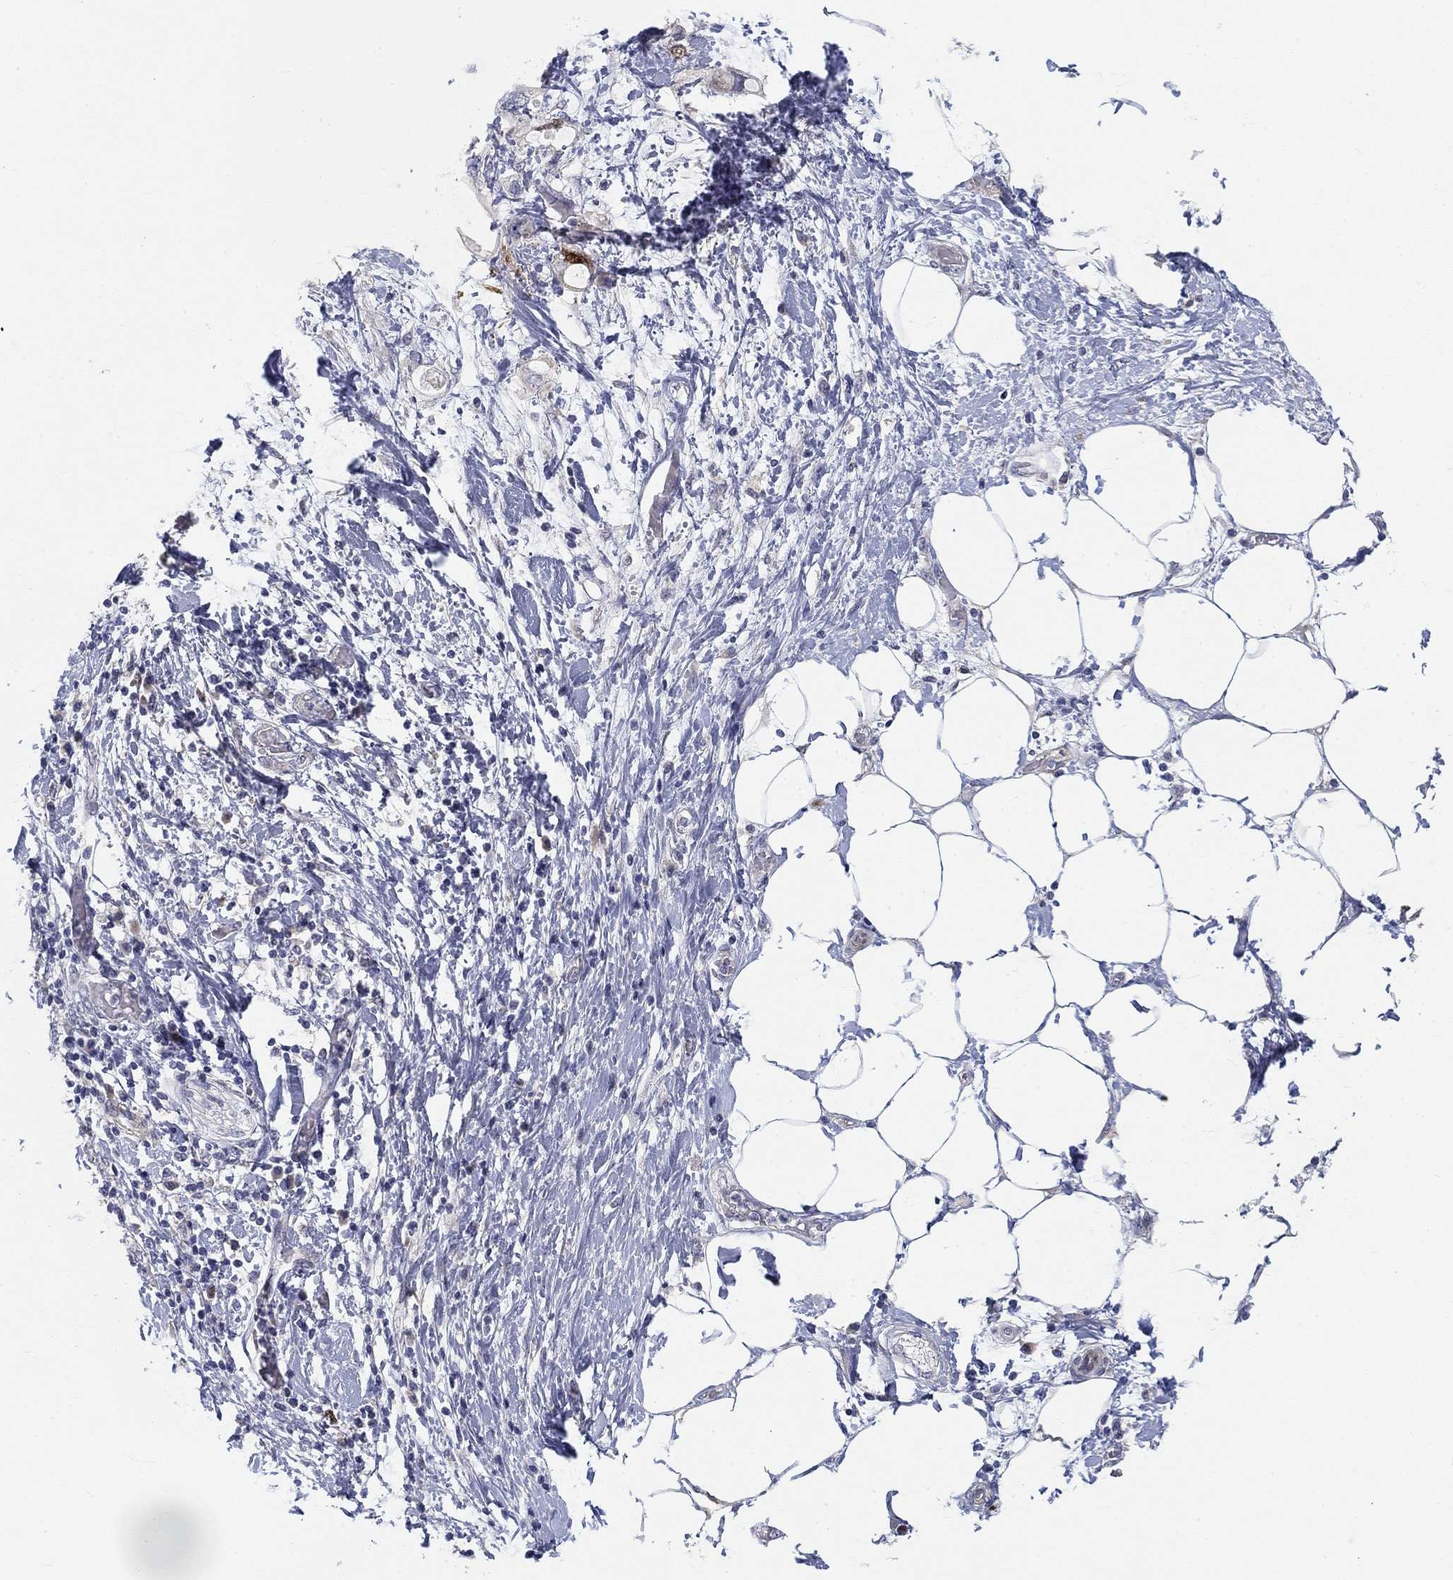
{"staining": {"intensity": "strong", "quantity": "<25%", "location": "nuclear"}, "tissue": "pancreatic cancer", "cell_type": "Tumor cells", "image_type": "cancer", "snomed": [{"axis": "morphology", "description": "Adenocarcinoma, NOS"}, {"axis": "topography", "description": "Pancreas"}], "caption": "This histopathology image reveals IHC staining of human pancreatic adenocarcinoma, with medium strong nuclear staining in about <25% of tumor cells.", "gene": "PRC1", "patient": {"sex": "female", "age": 56}}